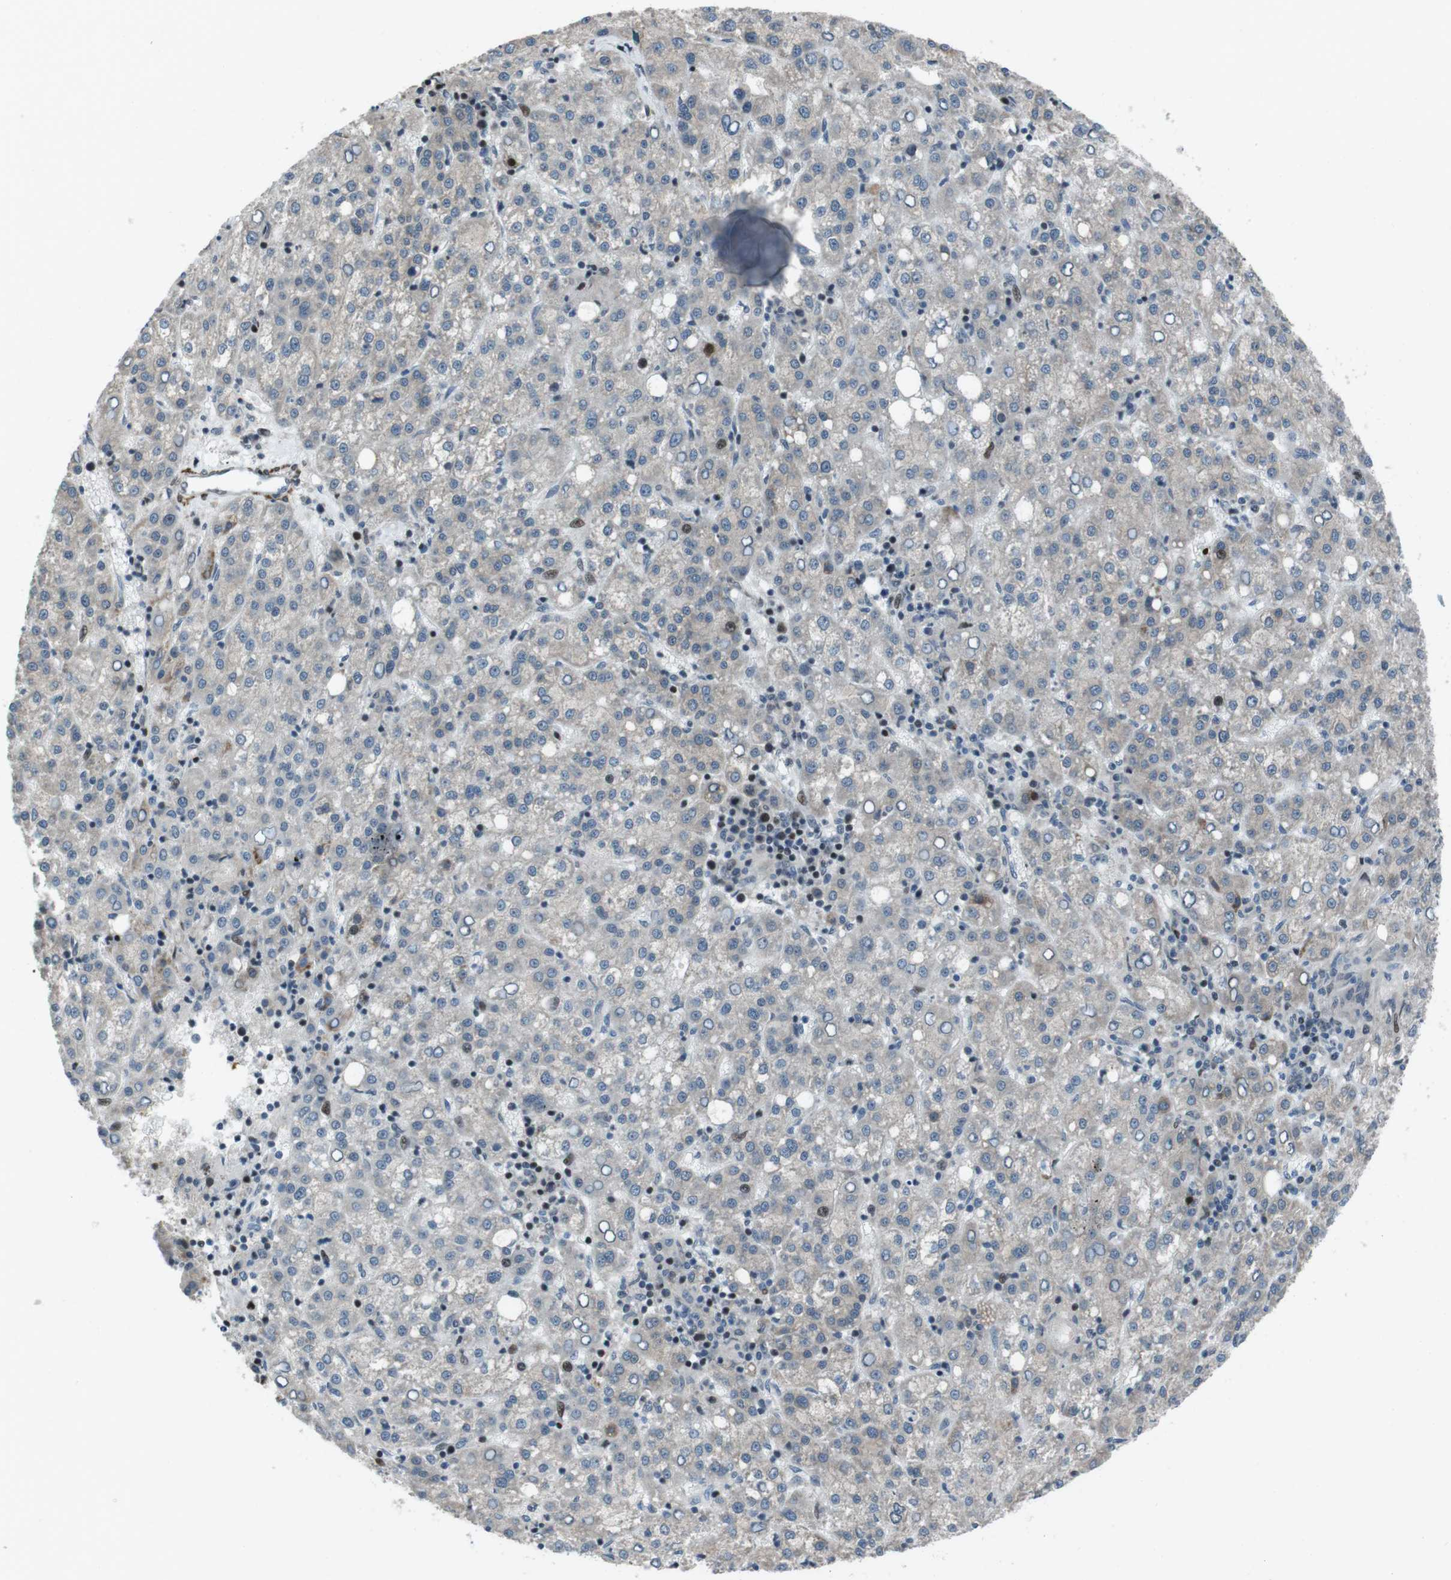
{"staining": {"intensity": "moderate", "quantity": "<25%", "location": "nuclear"}, "tissue": "liver cancer", "cell_type": "Tumor cells", "image_type": "cancer", "snomed": [{"axis": "morphology", "description": "Carcinoma, Hepatocellular, NOS"}, {"axis": "topography", "description": "Liver"}], "caption": "Protein staining displays moderate nuclear positivity in about <25% of tumor cells in liver hepatocellular carcinoma.", "gene": "PBRM1", "patient": {"sex": "female", "age": 58}}